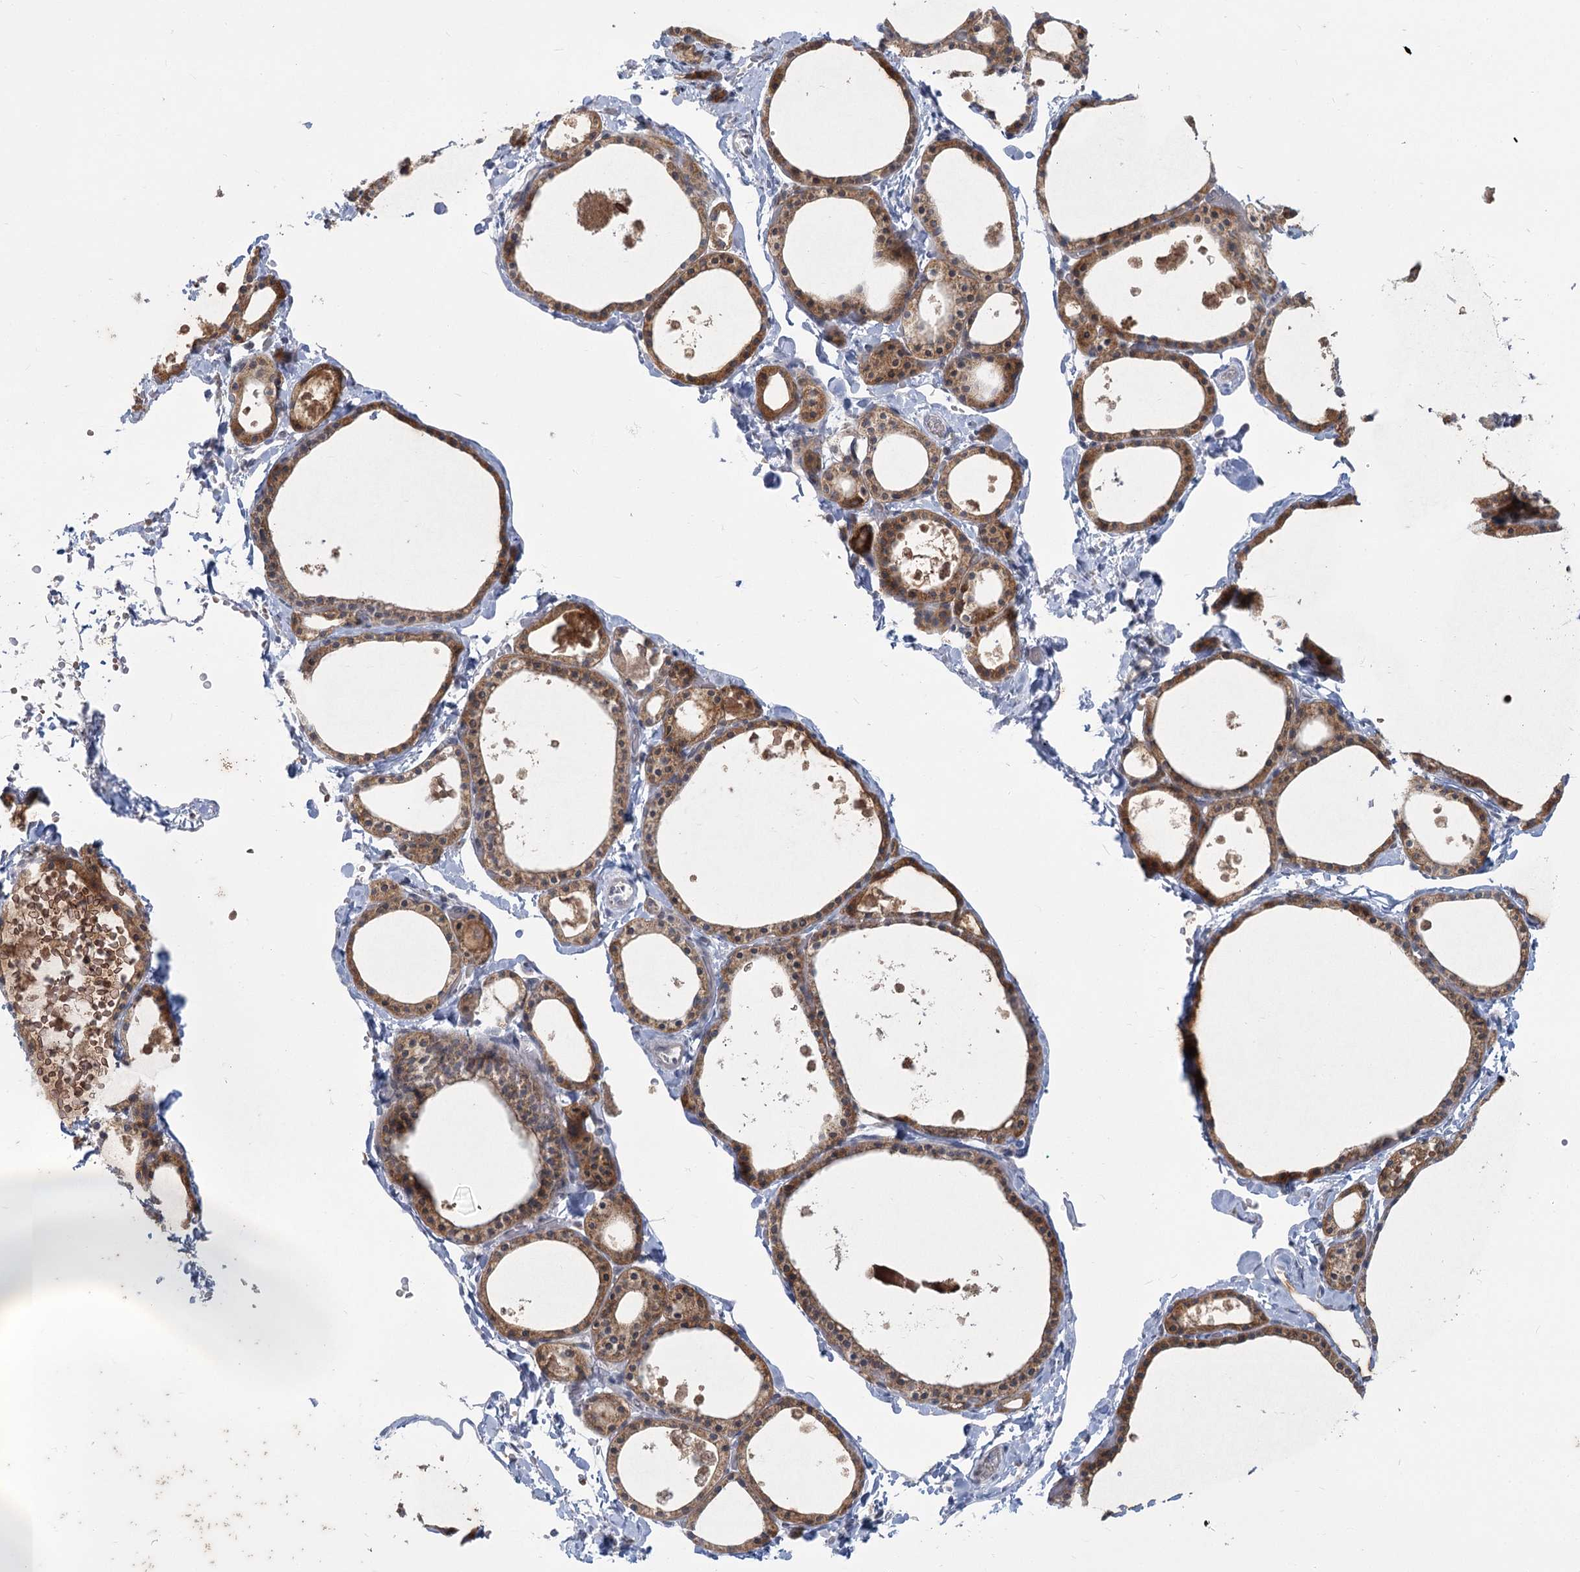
{"staining": {"intensity": "moderate", "quantity": ">75%", "location": "cytoplasmic/membranous"}, "tissue": "thyroid gland", "cell_type": "Glandular cells", "image_type": "normal", "snomed": [{"axis": "morphology", "description": "Normal tissue, NOS"}, {"axis": "topography", "description": "Thyroid gland"}], "caption": "High-power microscopy captured an immunohistochemistry (IHC) photomicrograph of benign thyroid gland, revealing moderate cytoplasmic/membranous expression in about >75% of glandular cells.", "gene": "MTG1", "patient": {"sex": "male", "age": 56}}